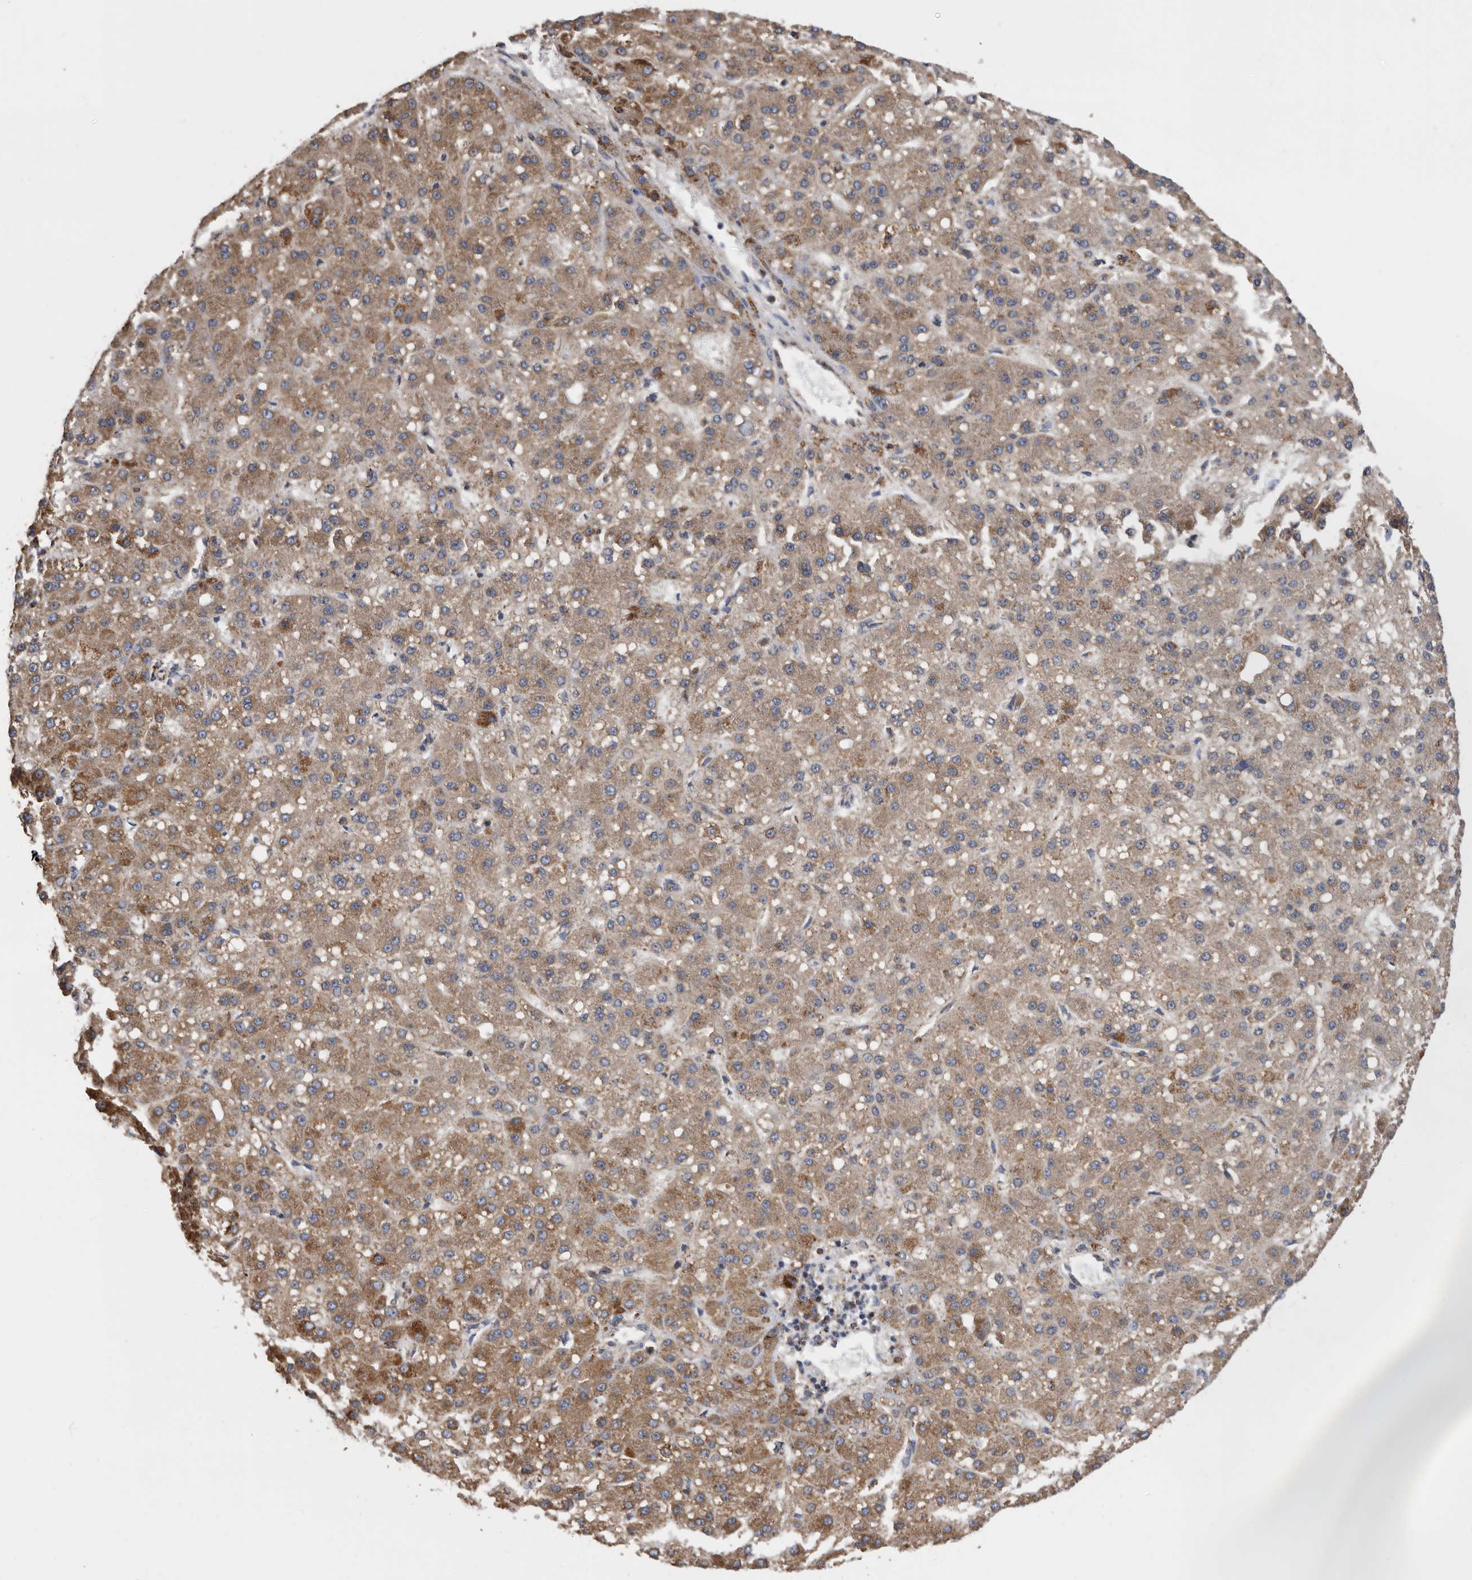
{"staining": {"intensity": "moderate", "quantity": ">75%", "location": "cytoplasmic/membranous"}, "tissue": "liver cancer", "cell_type": "Tumor cells", "image_type": "cancer", "snomed": [{"axis": "morphology", "description": "Carcinoma, Hepatocellular, NOS"}, {"axis": "topography", "description": "Liver"}], "caption": "Immunohistochemistry of liver cancer exhibits medium levels of moderate cytoplasmic/membranous staining in approximately >75% of tumor cells.", "gene": "WFDC1", "patient": {"sex": "male", "age": 67}}